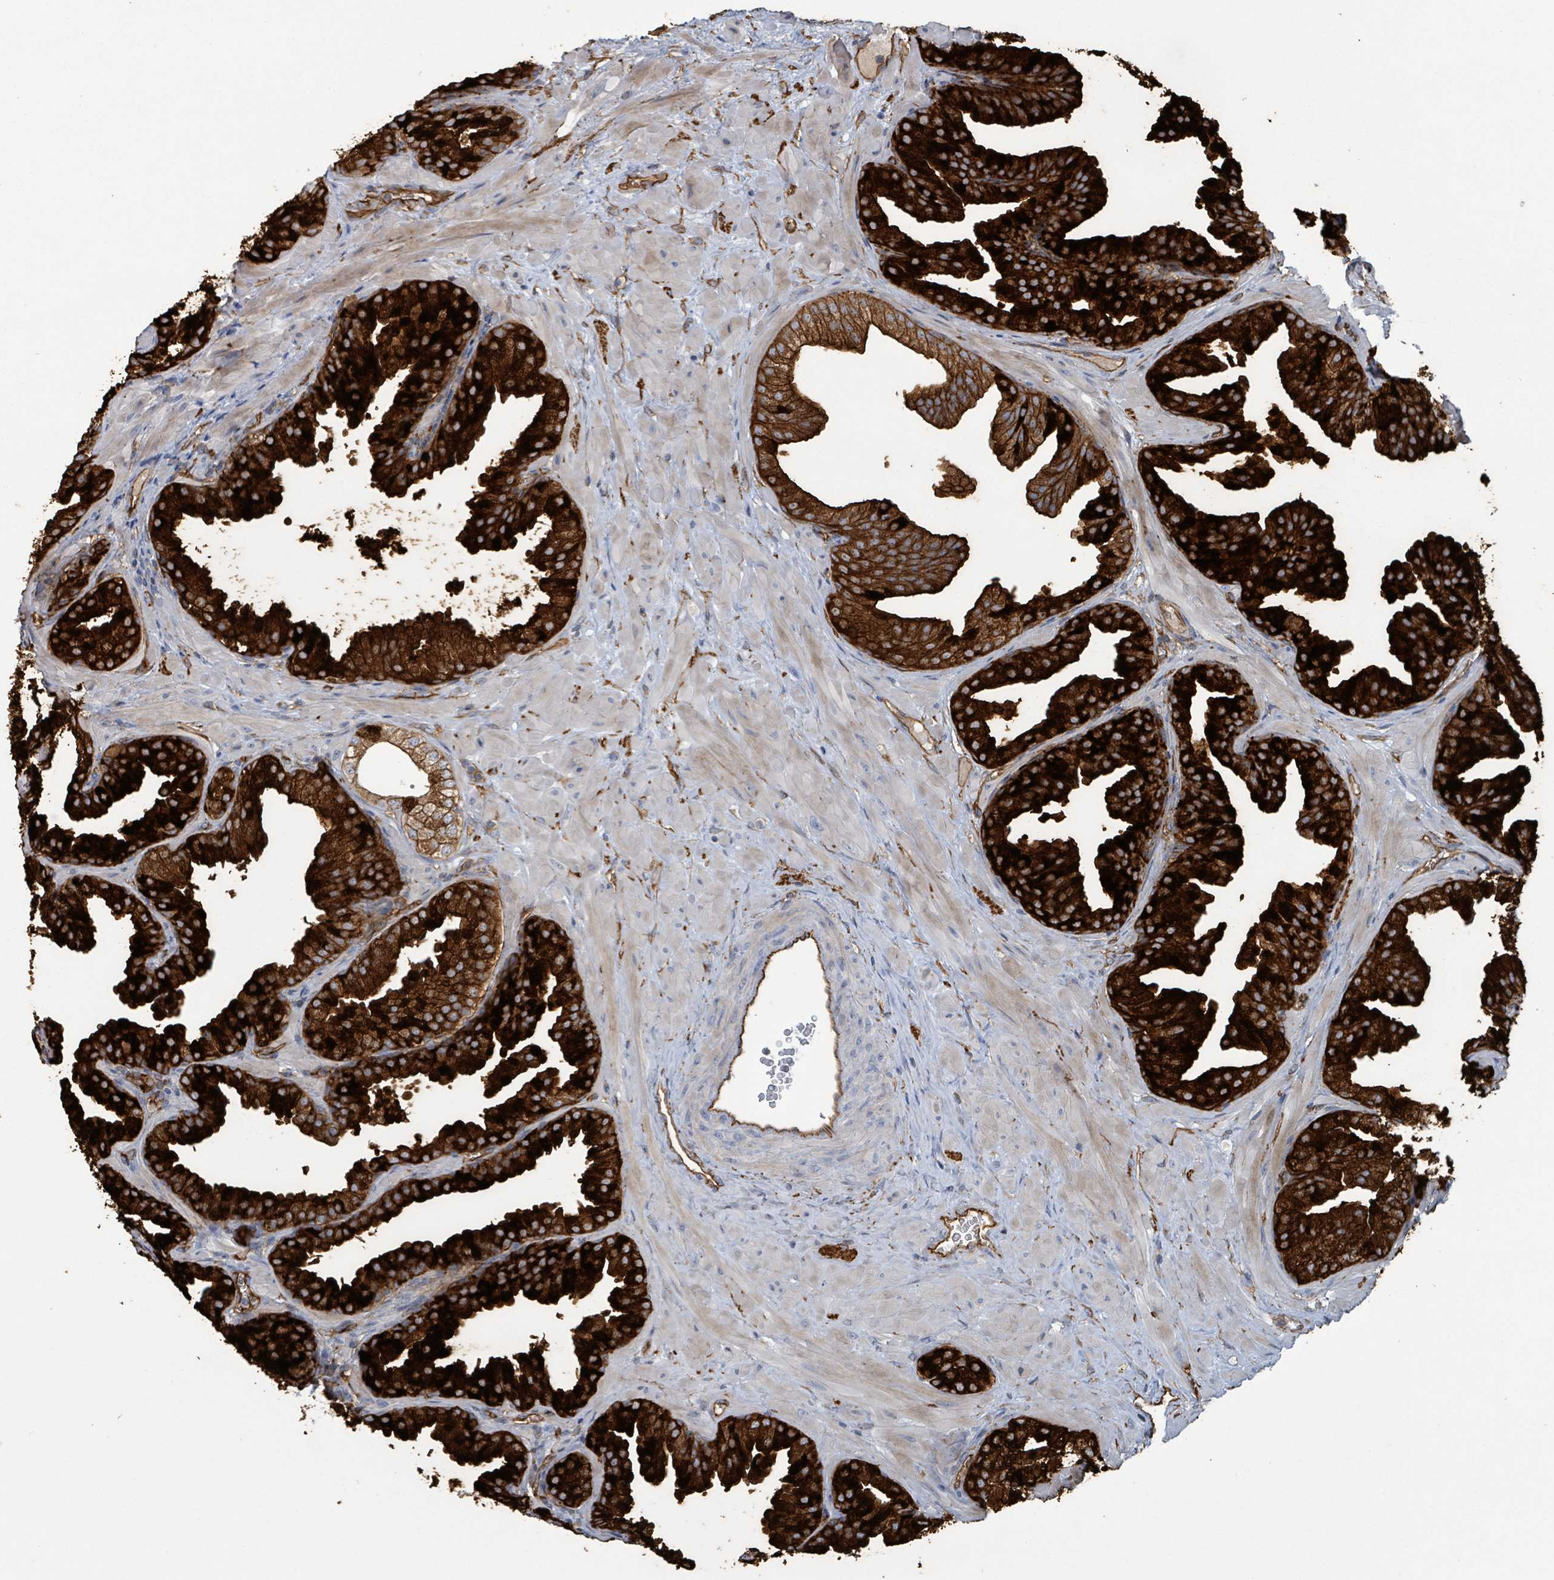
{"staining": {"intensity": "strong", "quantity": ">75%", "location": "cytoplasmic/membranous"}, "tissue": "prostate", "cell_type": "Glandular cells", "image_type": "normal", "snomed": [{"axis": "morphology", "description": "Normal tissue, NOS"}, {"axis": "topography", "description": "Prostate"}], "caption": "IHC micrograph of normal prostate stained for a protein (brown), which demonstrates high levels of strong cytoplasmic/membranous staining in about >75% of glandular cells.", "gene": "LDOC1", "patient": {"sex": "male", "age": 37}}